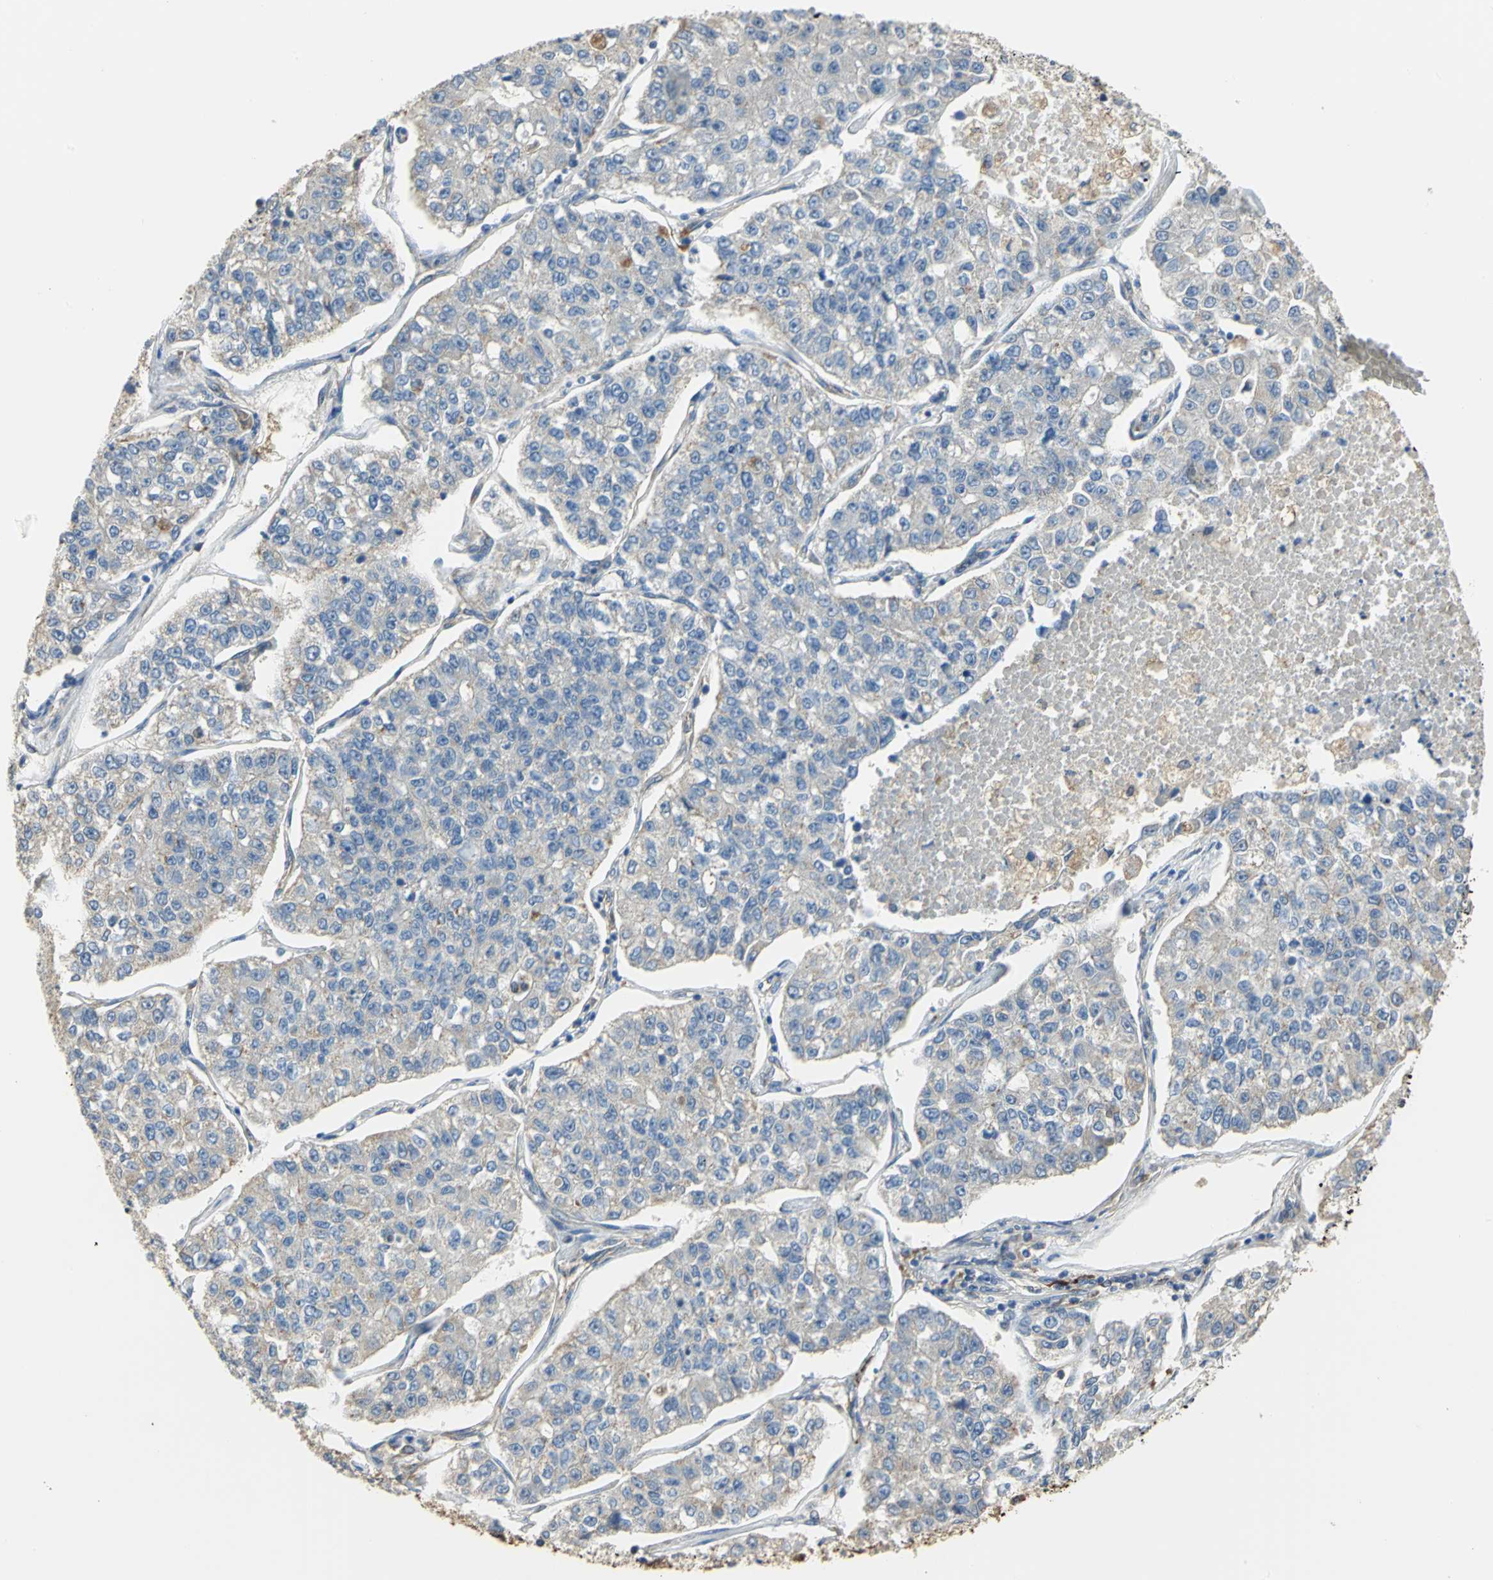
{"staining": {"intensity": "negative", "quantity": "none", "location": "none"}, "tissue": "lung cancer", "cell_type": "Tumor cells", "image_type": "cancer", "snomed": [{"axis": "morphology", "description": "Adenocarcinoma, NOS"}, {"axis": "topography", "description": "Lung"}], "caption": "Adenocarcinoma (lung) stained for a protein using immunohistochemistry demonstrates no positivity tumor cells.", "gene": "DIAPH2", "patient": {"sex": "male", "age": 49}}